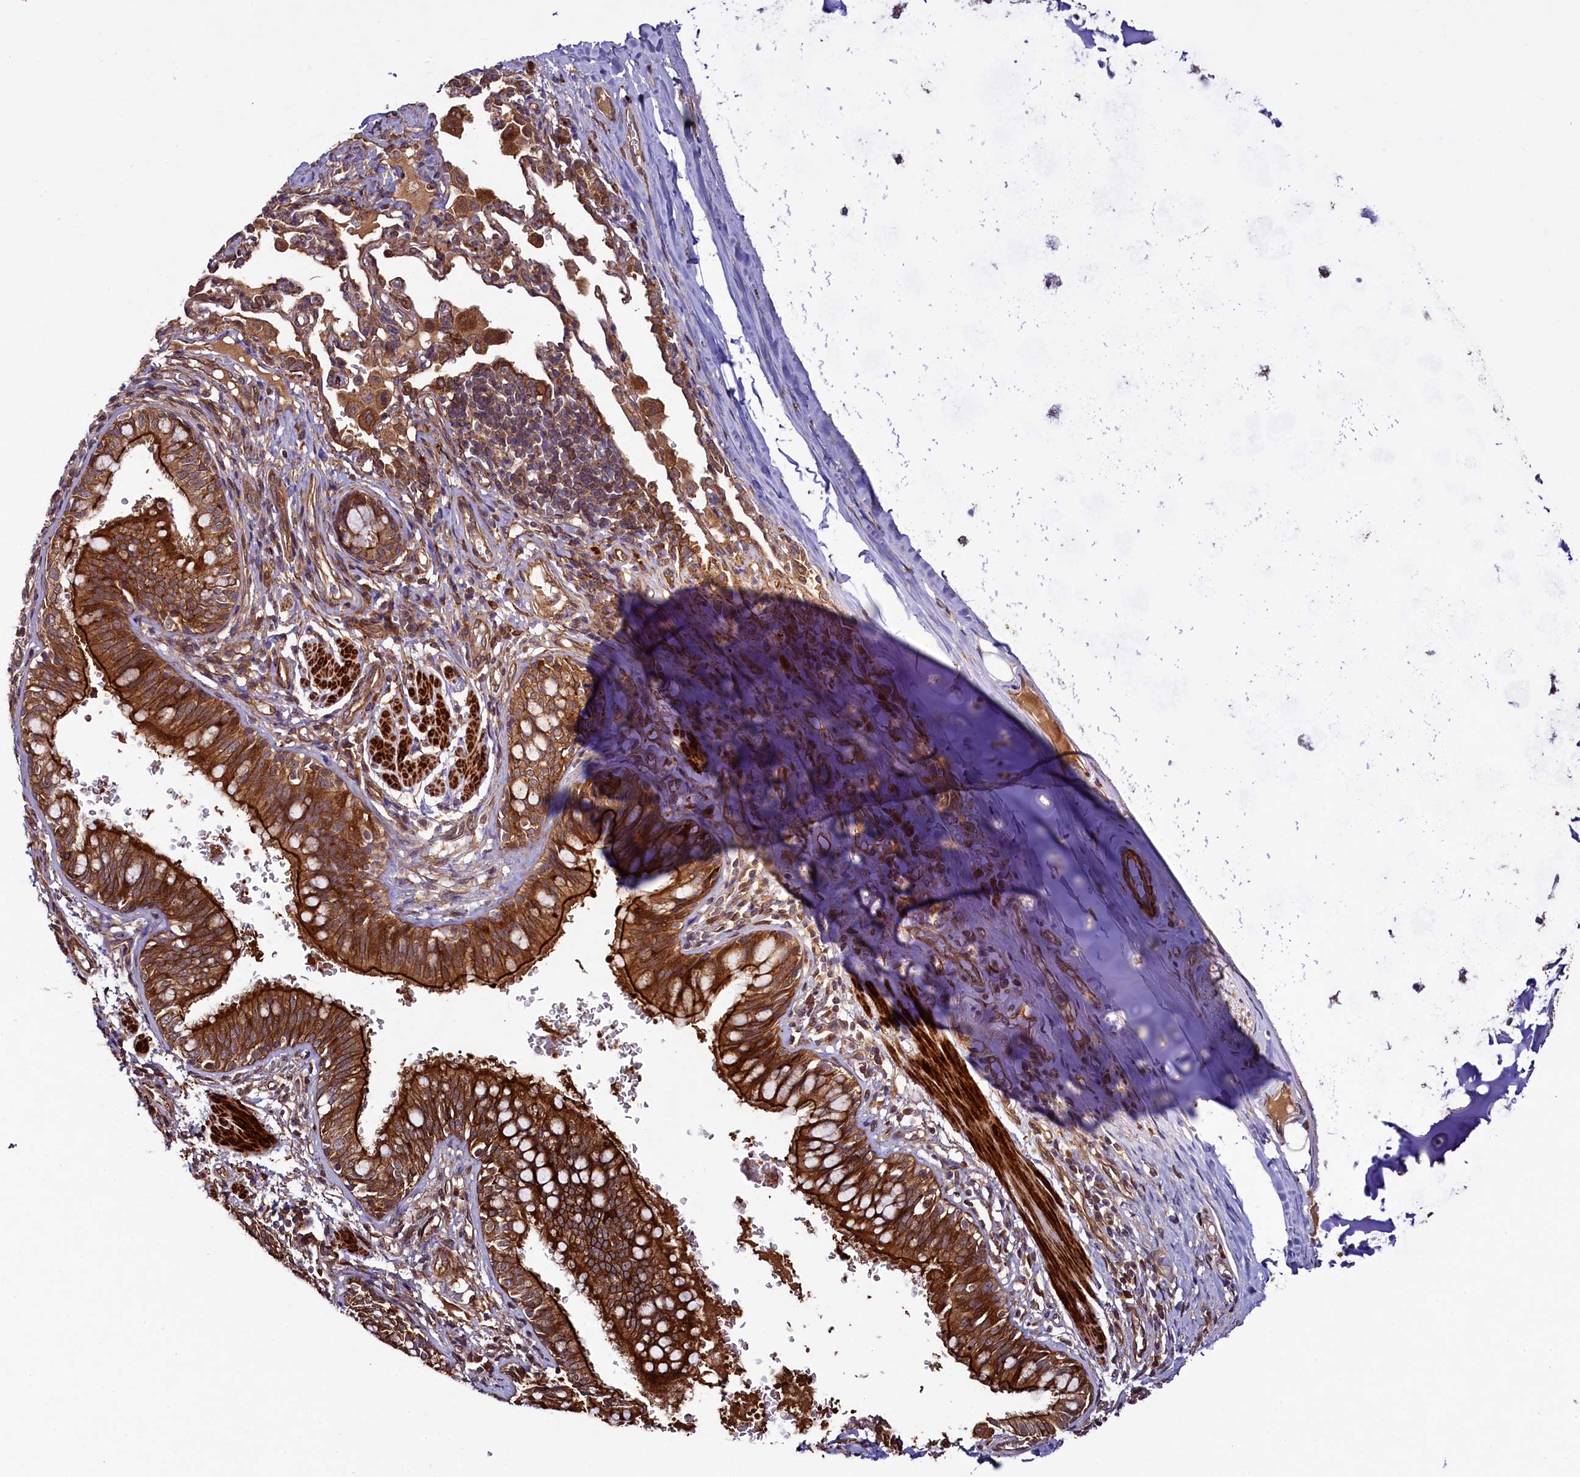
{"staining": {"intensity": "strong", "quantity": ">75%", "location": "cytoplasmic/membranous"}, "tissue": "bronchus", "cell_type": "Respiratory epithelial cells", "image_type": "normal", "snomed": [{"axis": "morphology", "description": "Normal tissue, NOS"}, {"axis": "topography", "description": "Cartilage tissue"}, {"axis": "topography", "description": "Bronchus"}], "caption": "A brown stain labels strong cytoplasmic/membranous positivity of a protein in respiratory epithelial cells of unremarkable human bronchus.", "gene": "CCDC102A", "patient": {"sex": "female", "age": 36}}